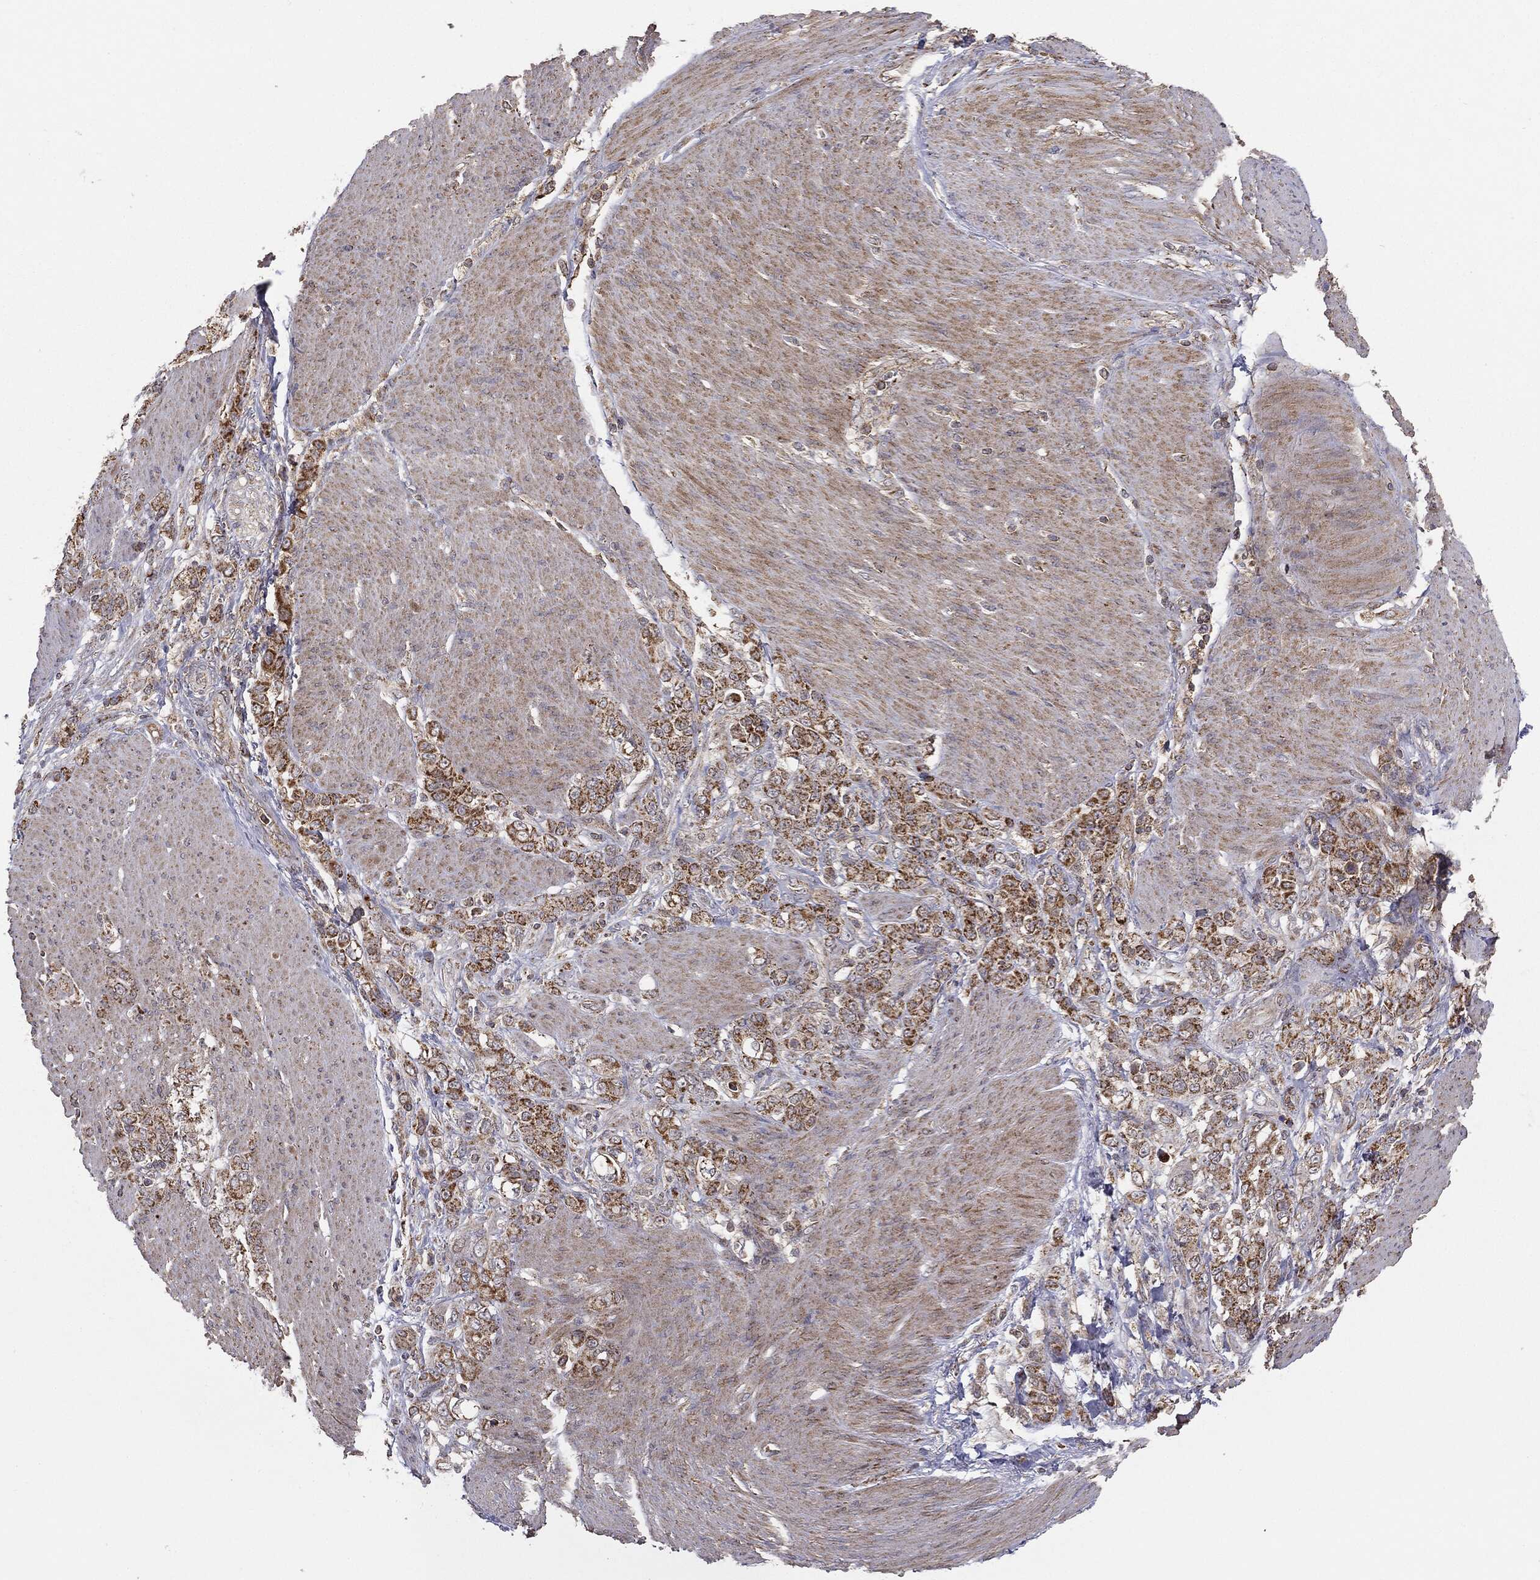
{"staining": {"intensity": "strong", "quantity": ">75%", "location": "cytoplasmic/membranous"}, "tissue": "stomach cancer", "cell_type": "Tumor cells", "image_type": "cancer", "snomed": [{"axis": "morphology", "description": "Adenocarcinoma, NOS"}, {"axis": "topography", "description": "Stomach"}], "caption": "Stomach adenocarcinoma was stained to show a protein in brown. There is high levels of strong cytoplasmic/membranous expression in approximately >75% of tumor cells.", "gene": "MTOR", "patient": {"sex": "female", "age": 79}}